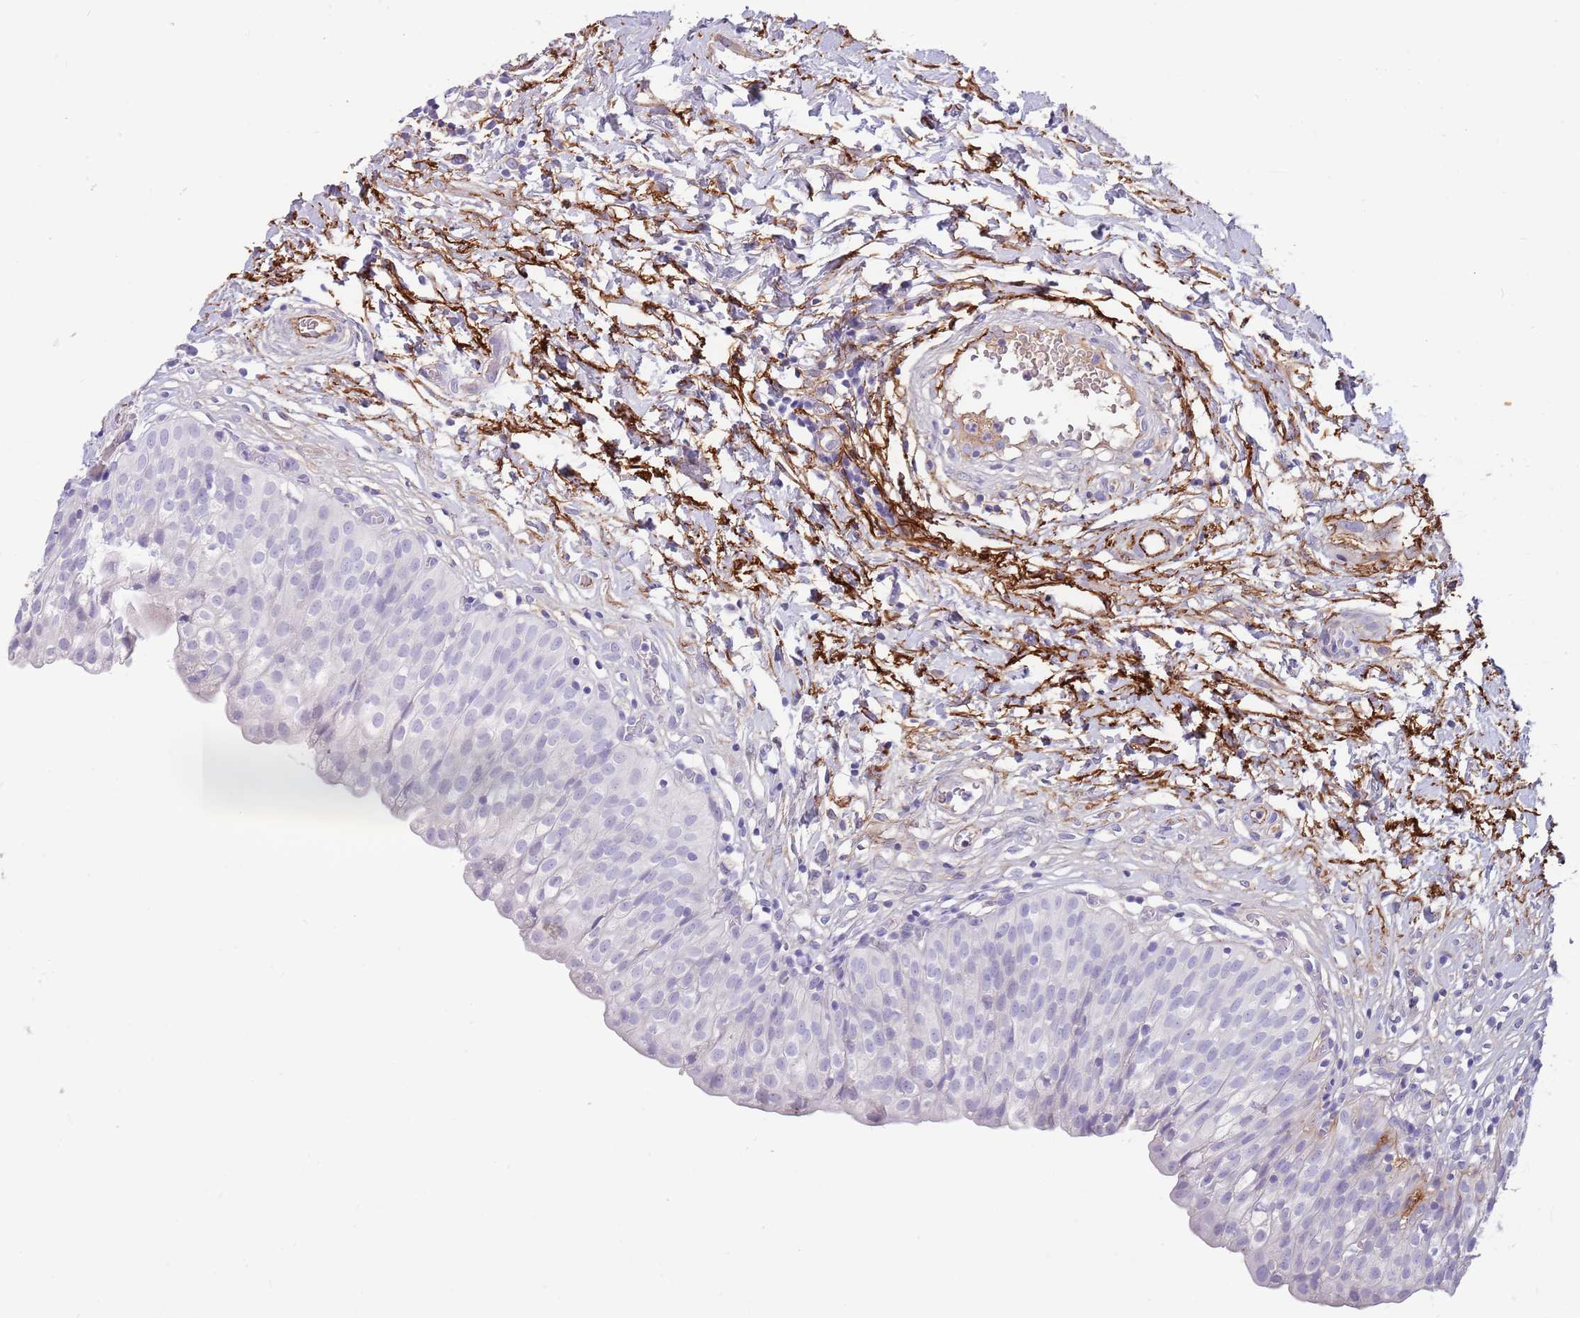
{"staining": {"intensity": "negative", "quantity": "none", "location": "none"}, "tissue": "urinary bladder", "cell_type": "Urothelial cells", "image_type": "normal", "snomed": [{"axis": "morphology", "description": "Normal tissue, NOS"}, {"axis": "topography", "description": "Urinary bladder"}], "caption": "A micrograph of urinary bladder stained for a protein demonstrates no brown staining in urothelial cells. (Immunohistochemistry (ihc), brightfield microscopy, high magnification).", "gene": "LEPROTL1", "patient": {"sex": "male", "age": 55}}